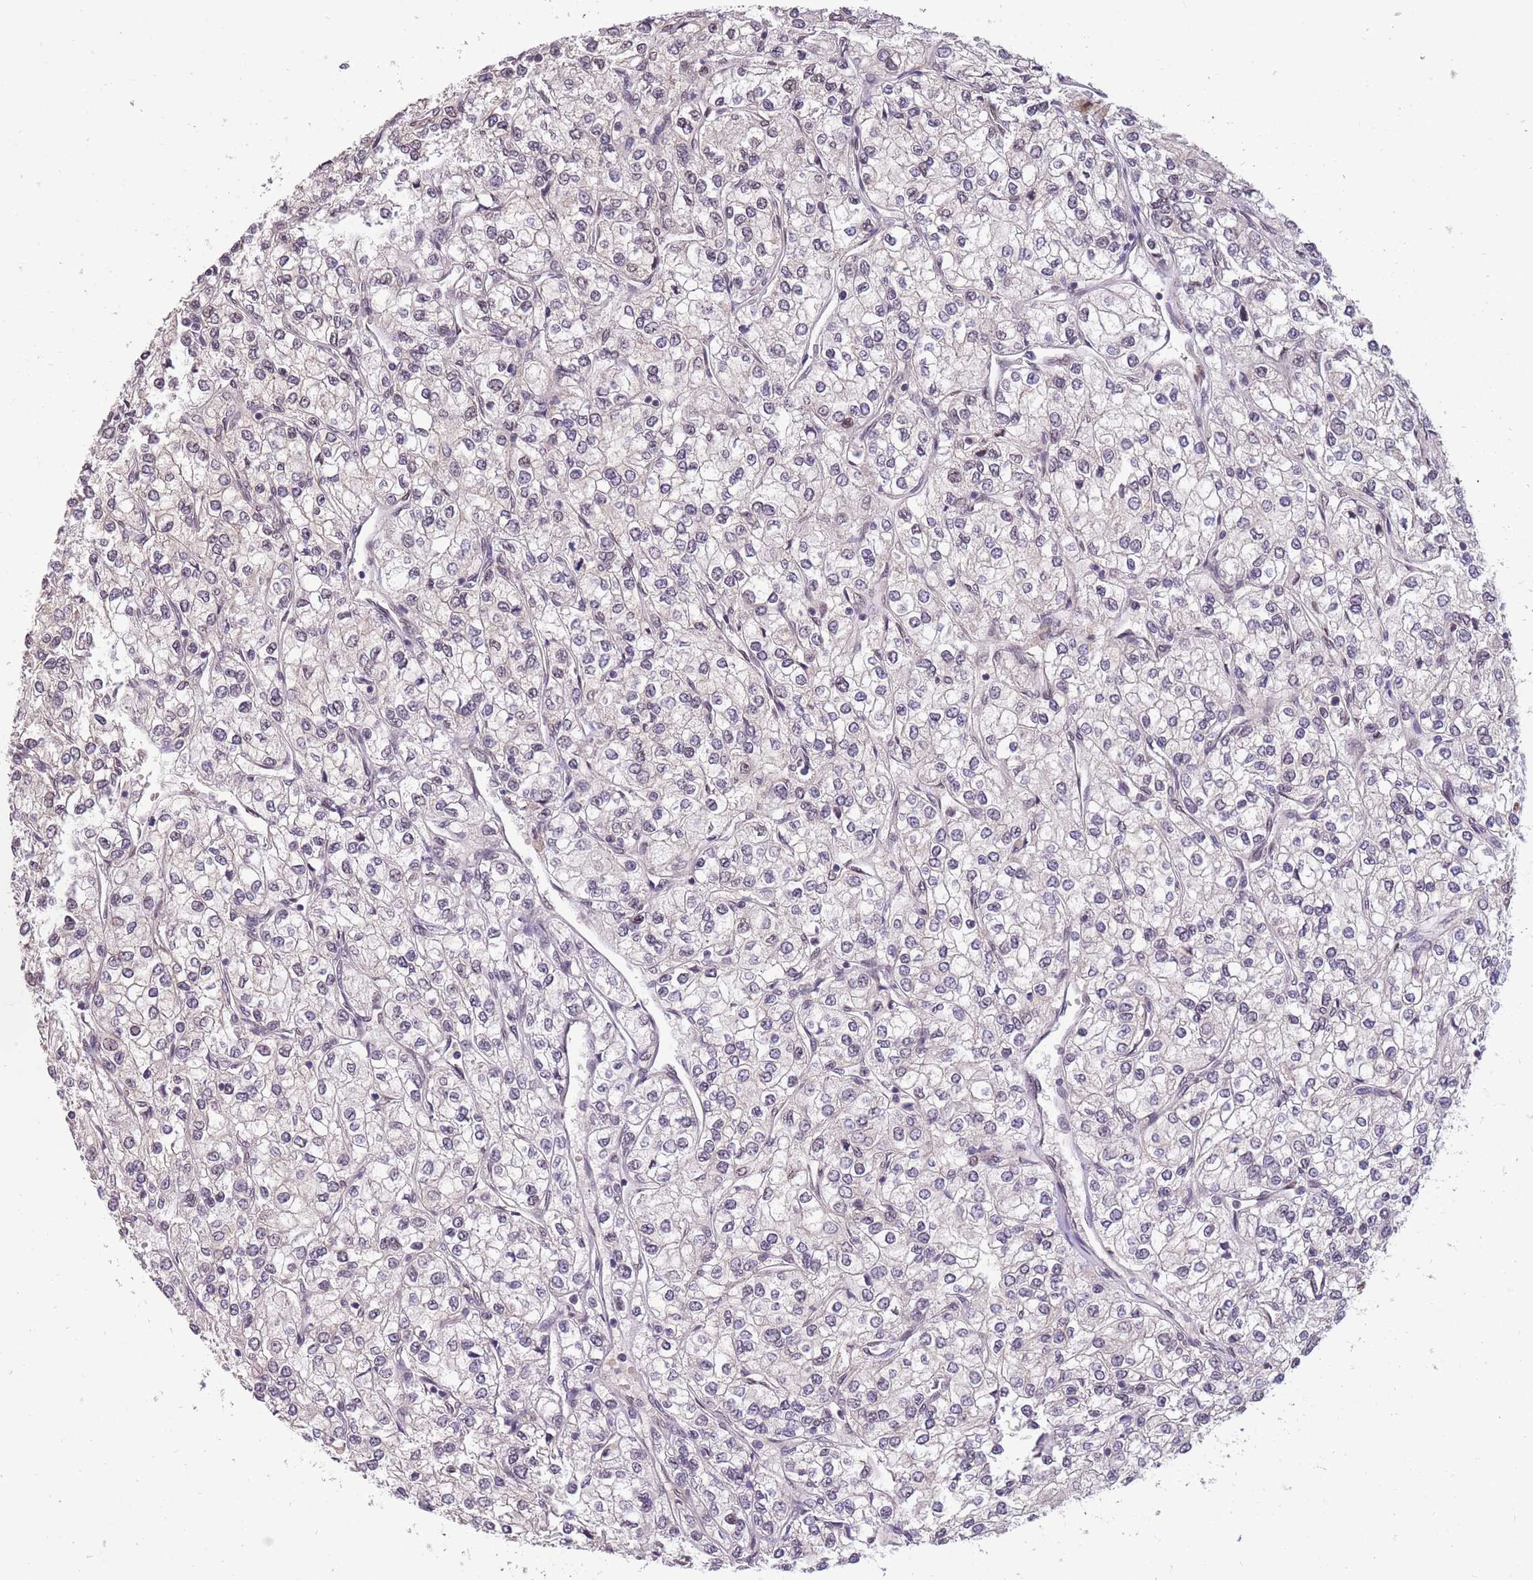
{"staining": {"intensity": "weak", "quantity": "<25%", "location": "nuclear"}, "tissue": "renal cancer", "cell_type": "Tumor cells", "image_type": "cancer", "snomed": [{"axis": "morphology", "description": "Adenocarcinoma, NOS"}, {"axis": "topography", "description": "Kidney"}], "caption": "IHC image of renal cancer stained for a protein (brown), which exhibits no expression in tumor cells.", "gene": "CDIP1", "patient": {"sex": "male", "age": 80}}